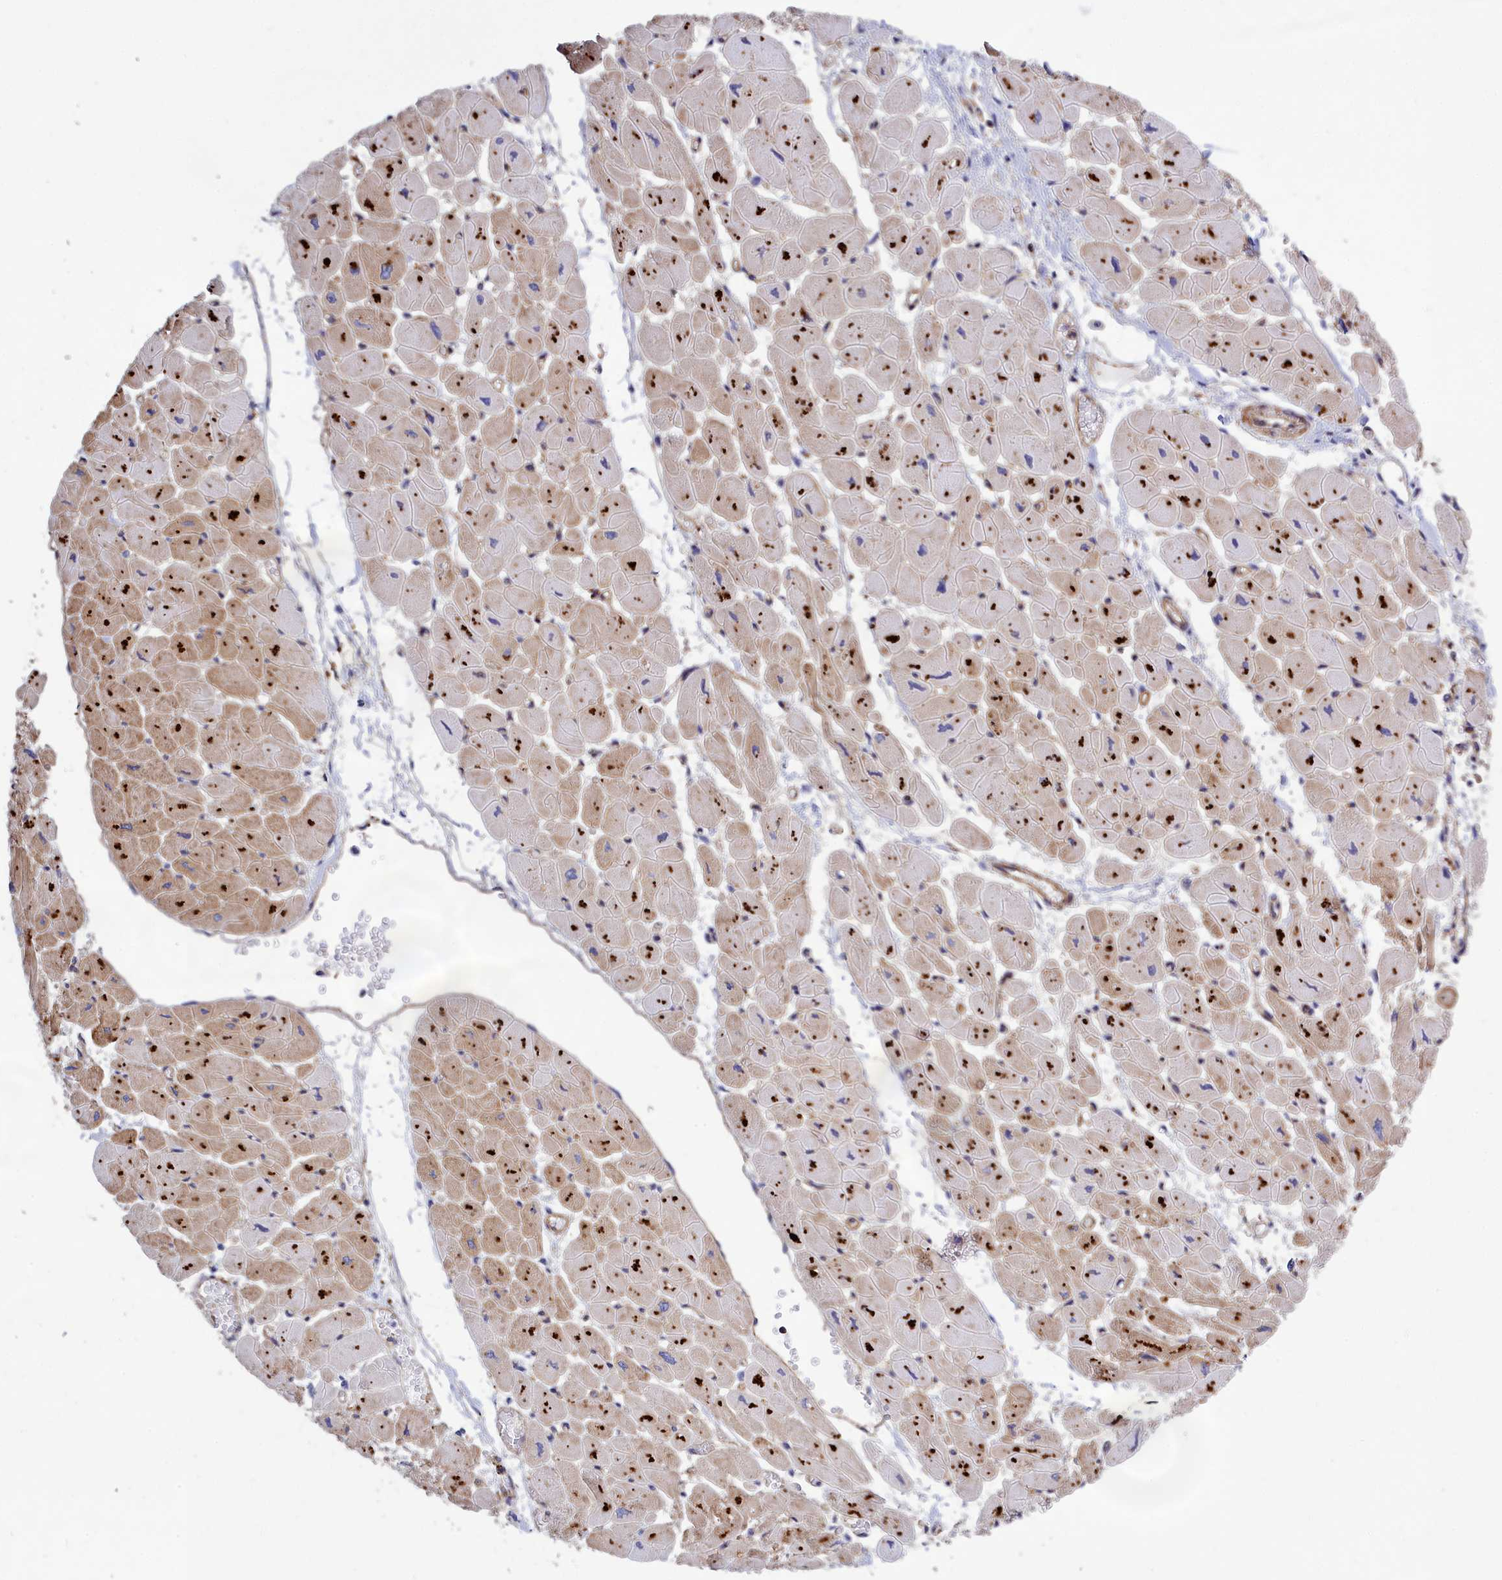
{"staining": {"intensity": "moderate", "quantity": "25%-75%", "location": "cytoplasmic/membranous"}, "tissue": "heart muscle", "cell_type": "Cardiomyocytes", "image_type": "normal", "snomed": [{"axis": "morphology", "description": "Normal tissue, NOS"}, {"axis": "topography", "description": "Heart"}], "caption": "Protein expression analysis of normal heart muscle displays moderate cytoplasmic/membranous expression in approximately 25%-75% of cardiomyocytes. (DAB = brown stain, brightfield microscopy at high magnification).", "gene": "ANKRD27", "patient": {"sex": "female", "age": 54}}